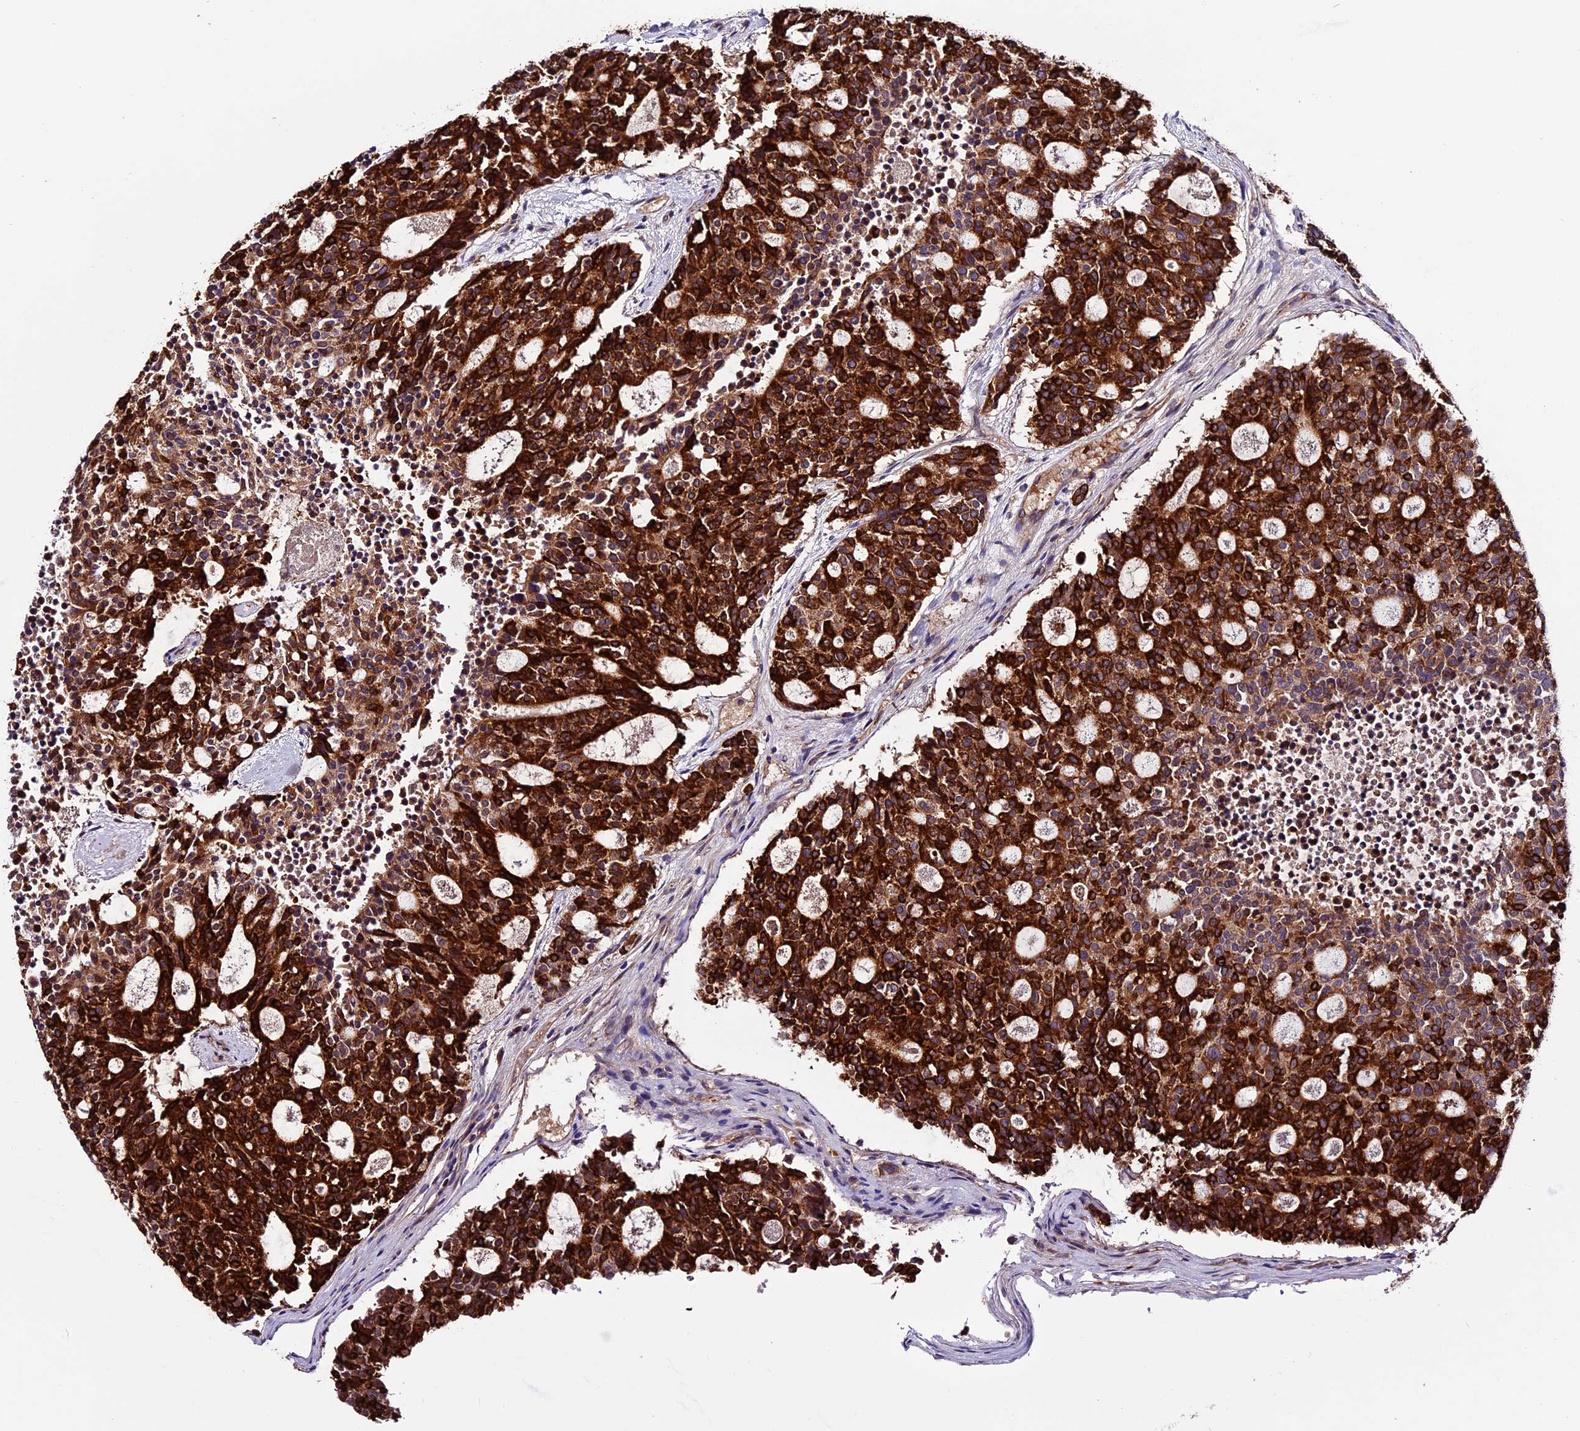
{"staining": {"intensity": "strong", "quantity": ">75%", "location": "cytoplasmic/membranous"}, "tissue": "carcinoid", "cell_type": "Tumor cells", "image_type": "cancer", "snomed": [{"axis": "morphology", "description": "Carcinoid, malignant, NOS"}, {"axis": "topography", "description": "Pancreas"}], "caption": "IHC (DAB) staining of carcinoid (malignant) demonstrates strong cytoplasmic/membranous protein positivity in approximately >75% of tumor cells. (Stains: DAB (3,3'-diaminobenzidine) in brown, nuclei in blue, Microscopy: brightfield microscopy at high magnification).", "gene": "RINL", "patient": {"sex": "female", "age": 54}}